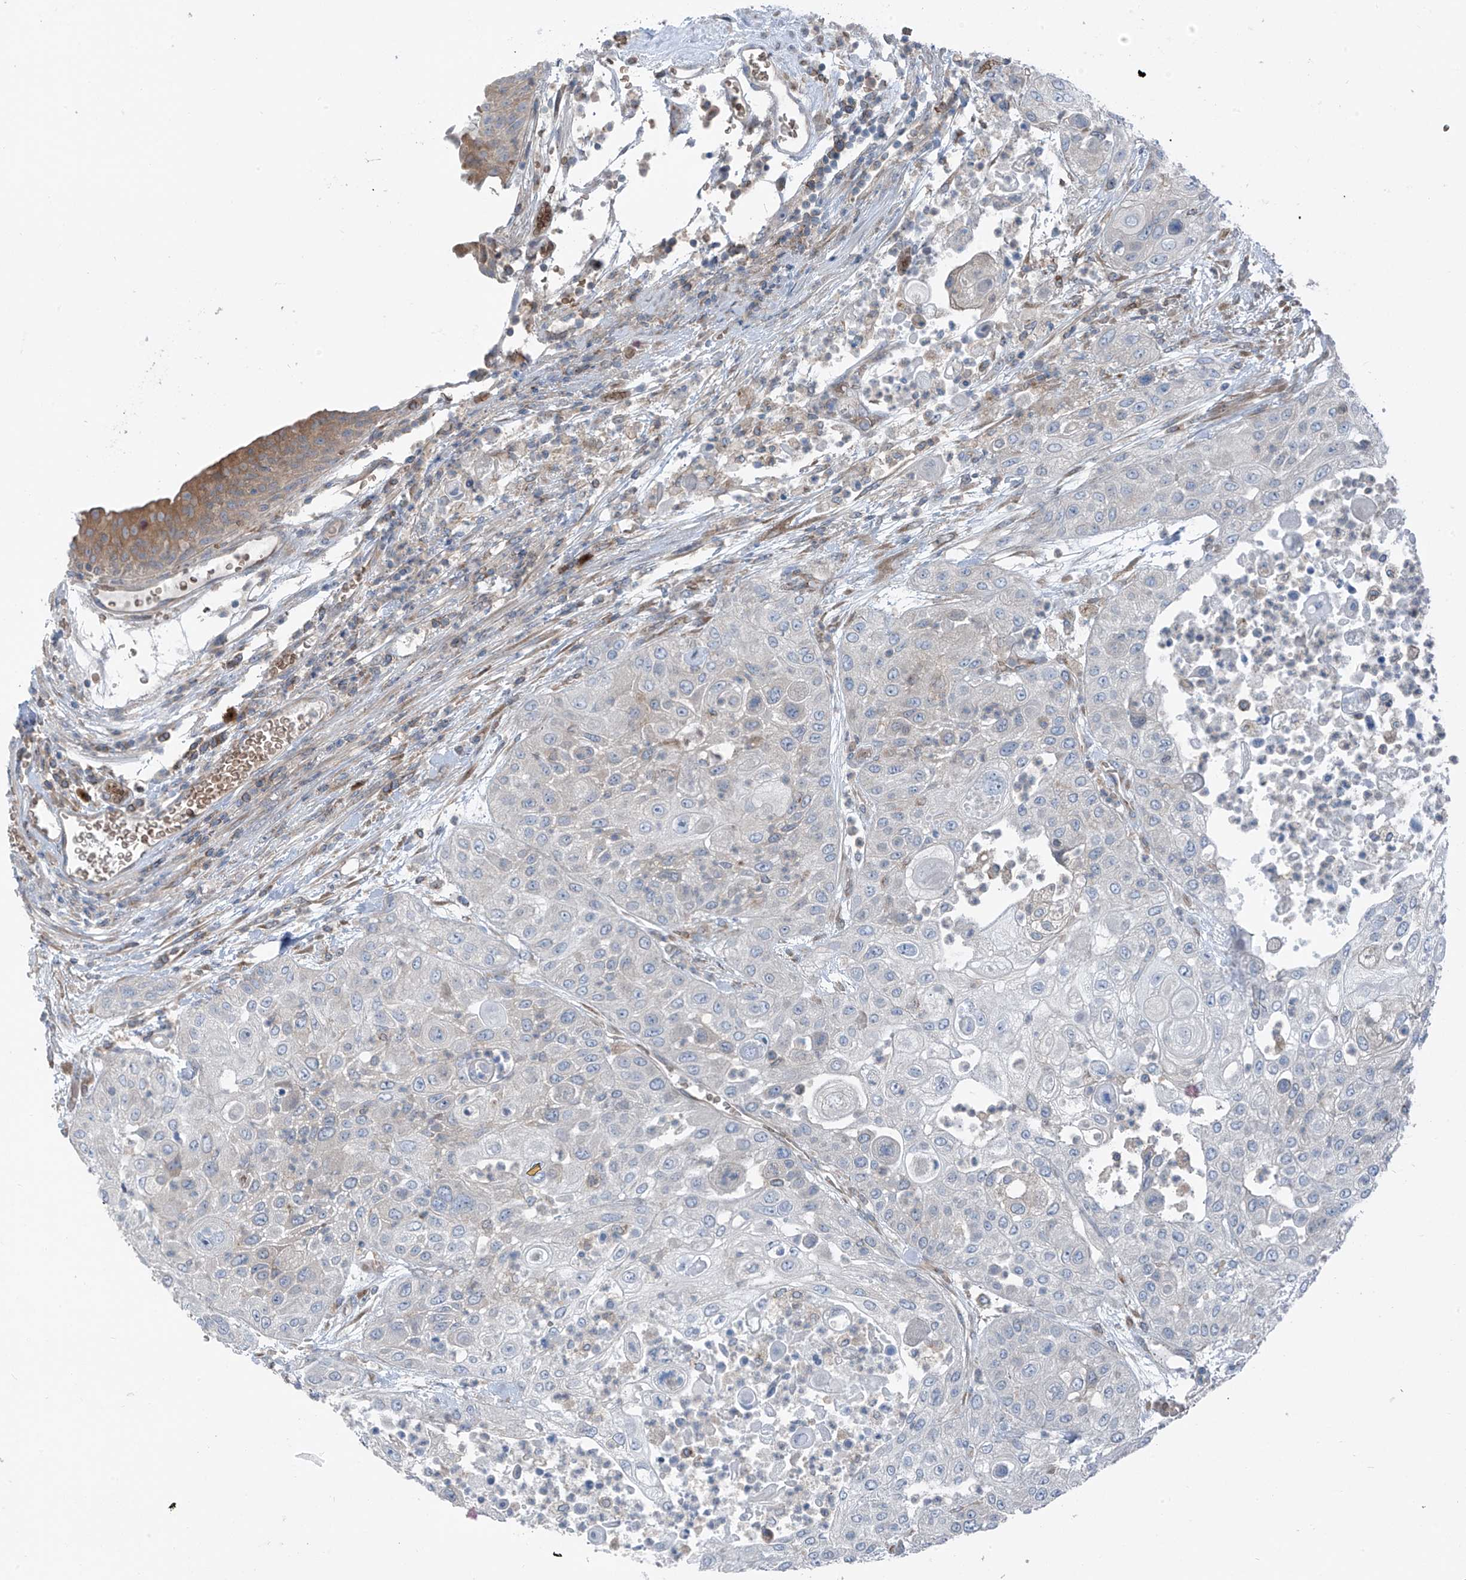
{"staining": {"intensity": "negative", "quantity": "none", "location": "none"}, "tissue": "urothelial cancer", "cell_type": "Tumor cells", "image_type": "cancer", "snomed": [{"axis": "morphology", "description": "Urothelial carcinoma, High grade"}, {"axis": "topography", "description": "Urinary bladder"}], "caption": "The IHC image has no significant positivity in tumor cells of urothelial carcinoma (high-grade) tissue.", "gene": "SLC12A6", "patient": {"sex": "female", "age": 79}}